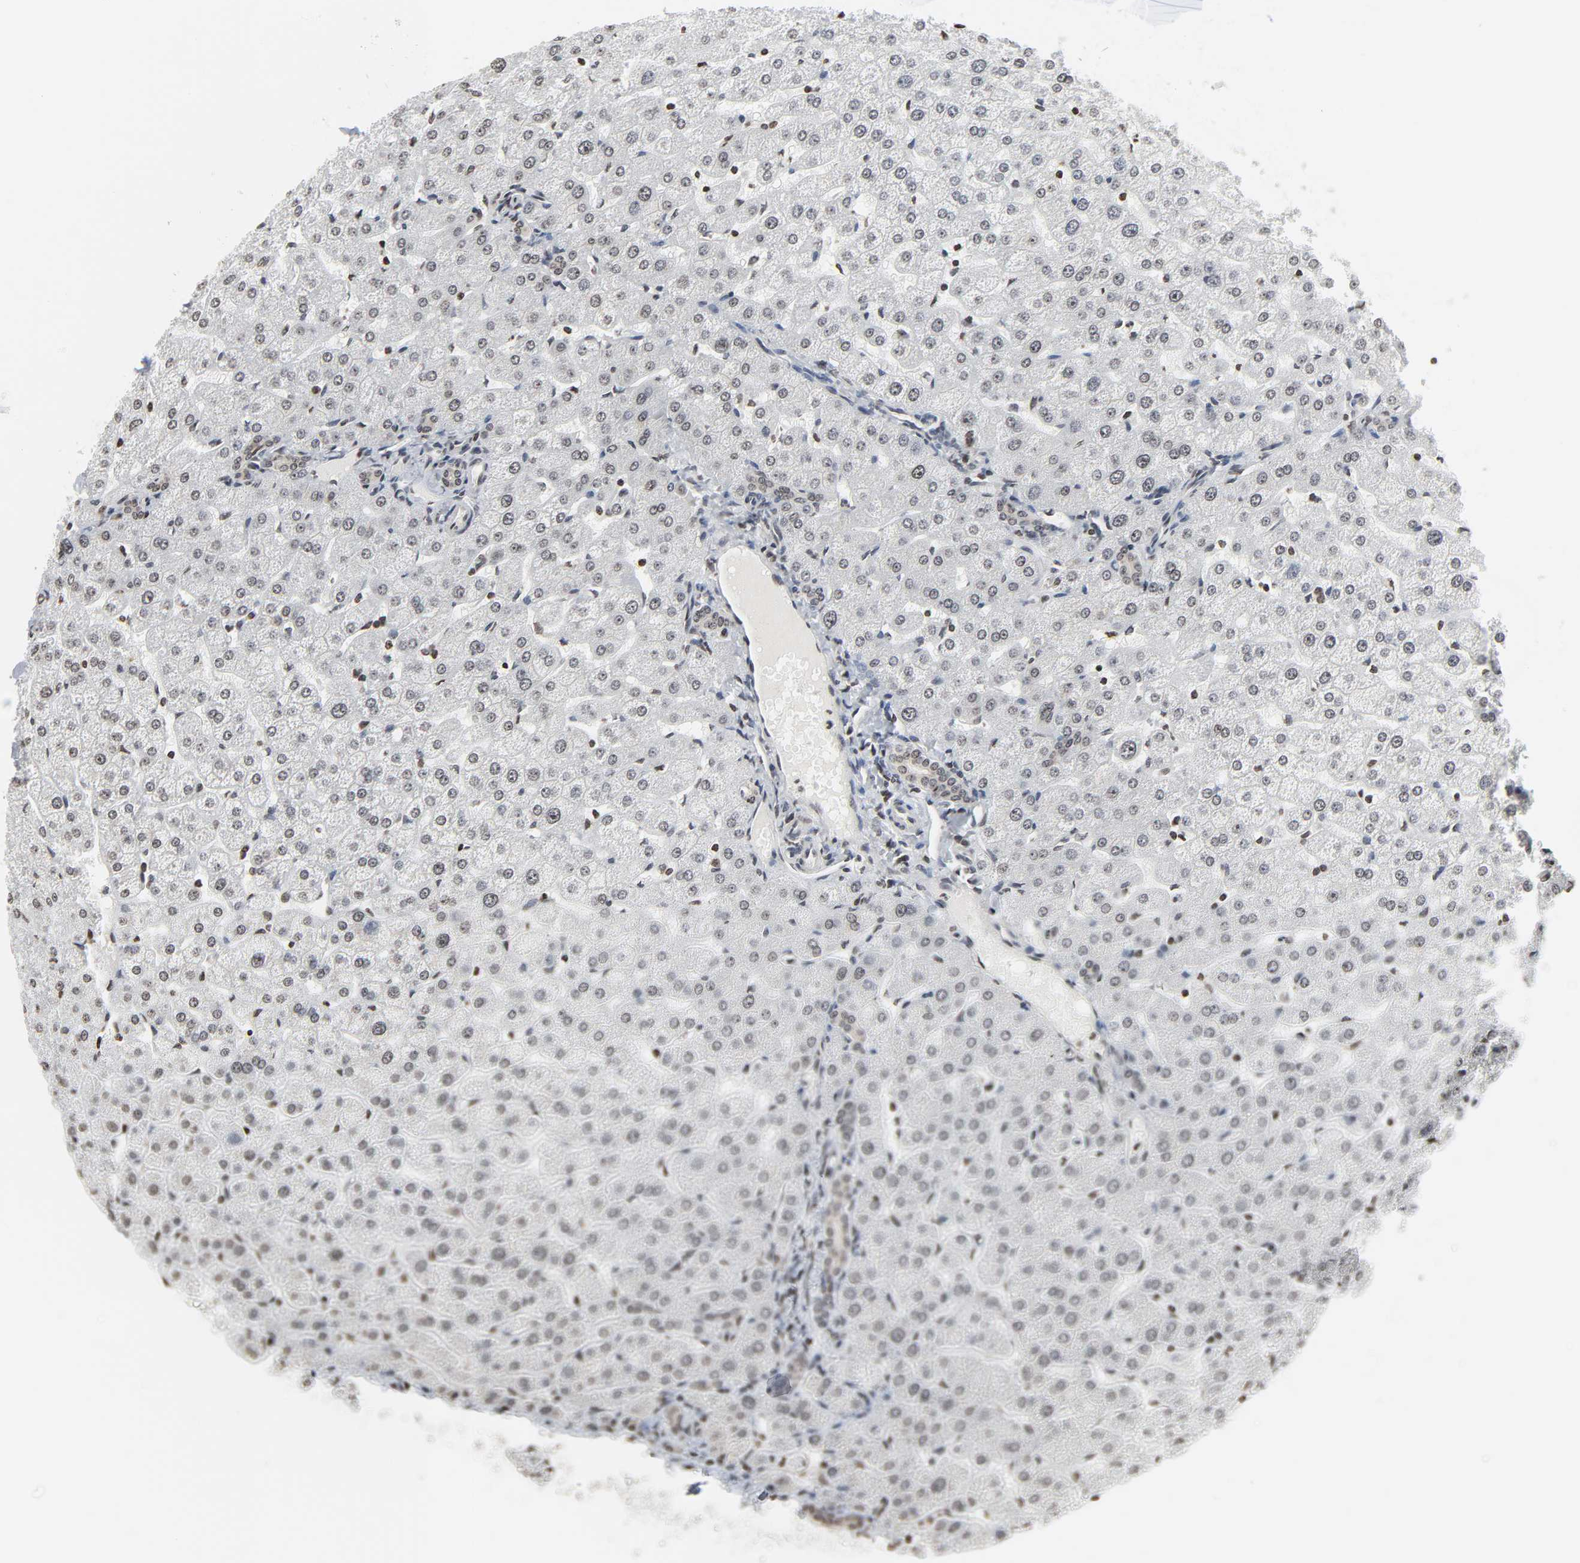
{"staining": {"intensity": "weak", "quantity": "25%-75%", "location": "nuclear"}, "tissue": "liver", "cell_type": "Cholangiocytes", "image_type": "normal", "snomed": [{"axis": "morphology", "description": "Normal tissue, NOS"}, {"axis": "morphology", "description": "Fibrosis, NOS"}, {"axis": "topography", "description": "Liver"}], "caption": "Liver stained with a brown dye shows weak nuclear positive expression in about 25%-75% of cholangiocytes.", "gene": "ELAVL1", "patient": {"sex": "female", "age": 29}}